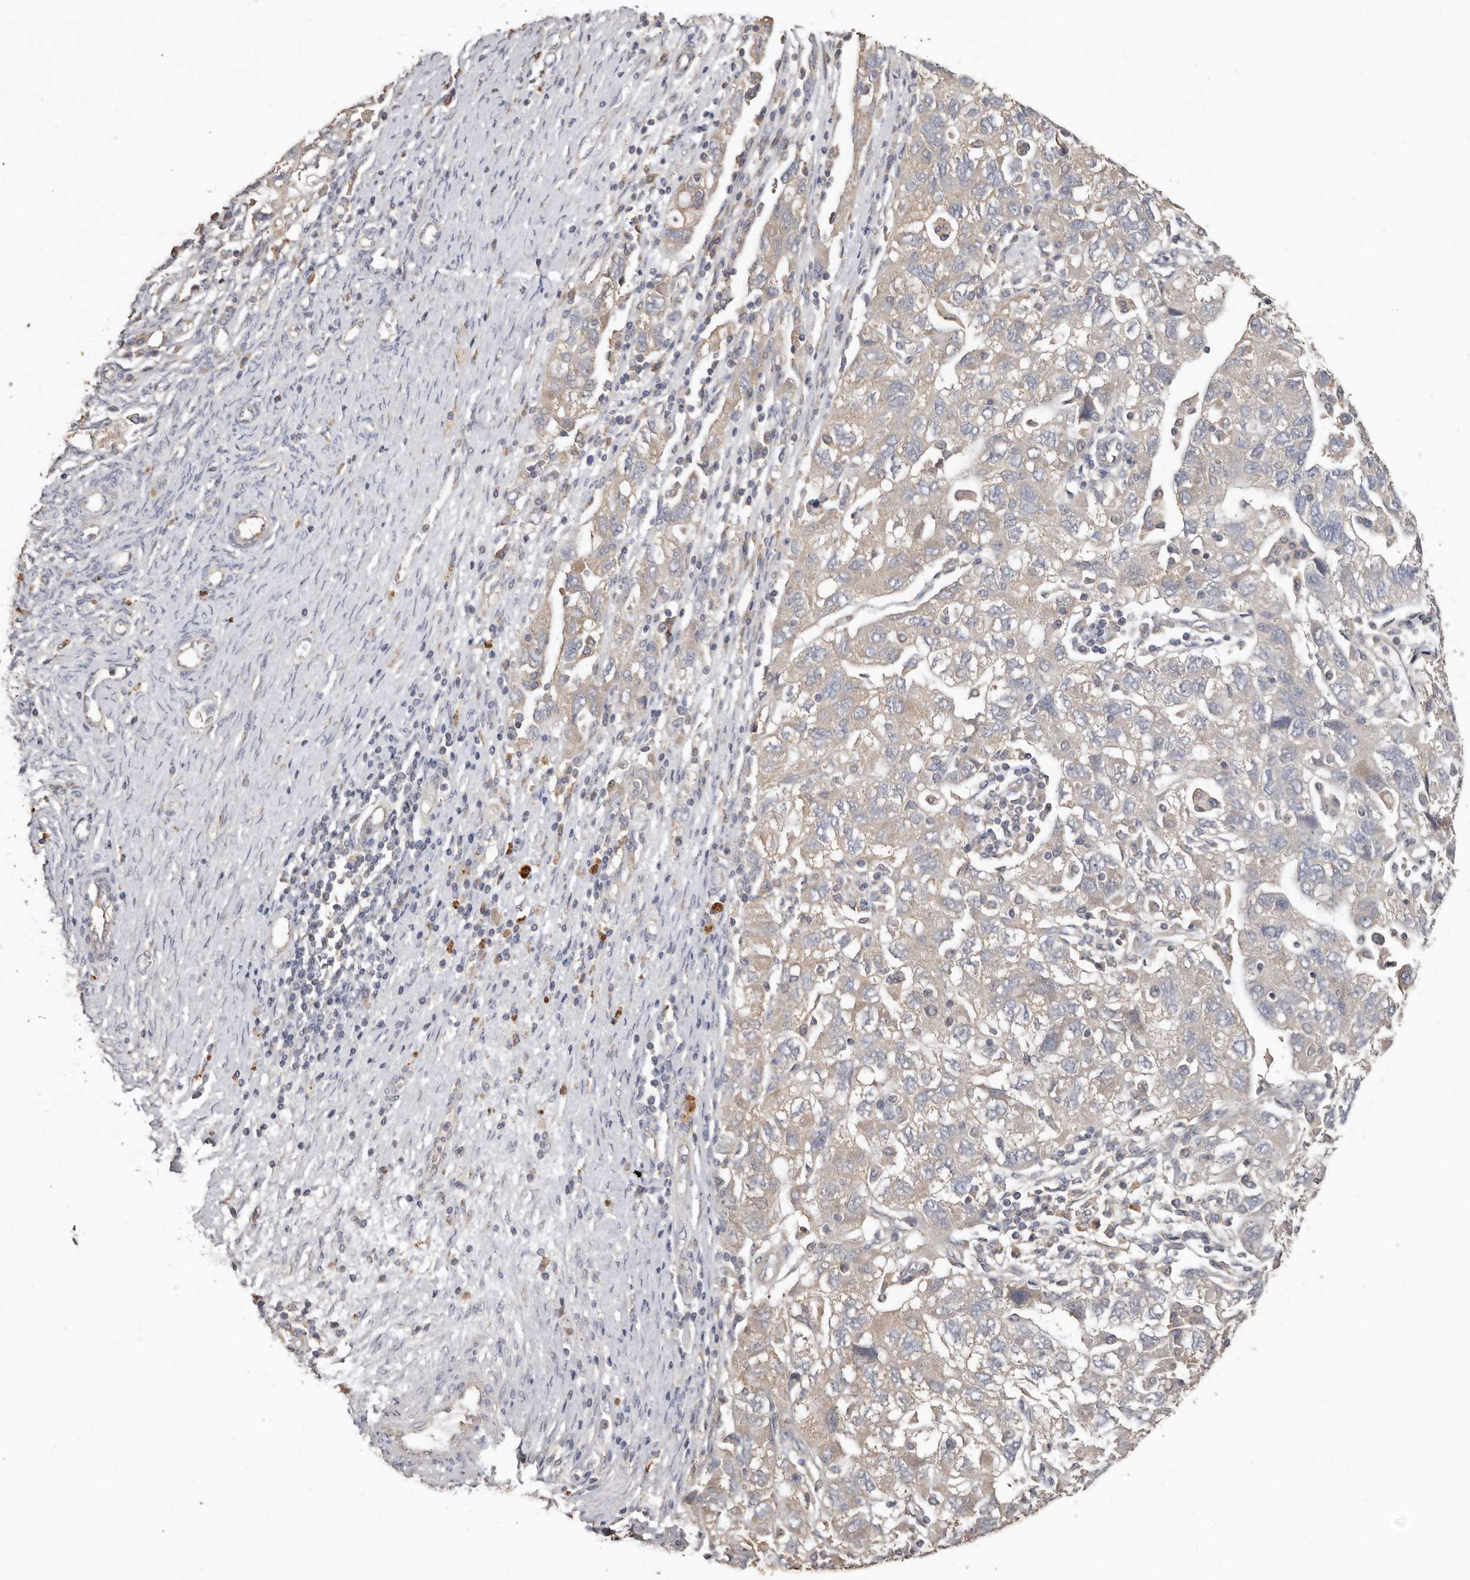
{"staining": {"intensity": "weak", "quantity": "<25%", "location": "cytoplasmic/membranous"}, "tissue": "ovarian cancer", "cell_type": "Tumor cells", "image_type": "cancer", "snomed": [{"axis": "morphology", "description": "Carcinoma, NOS"}, {"axis": "morphology", "description": "Cystadenocarcinoma, serous, NOS"}, {"axis": "topography", "description": "Ovary"}], "caption": "The IHC histopathology image has no significant positivity in tumor cells of ovarian cancer tissue. (DAB (3,3'-diaminobenzidine) immunohistochemistry (IHC) visualized using brightfield microscopy, high magnification).", "gene": "FLCN", "patient": {"sex": "female", "age": 69}}